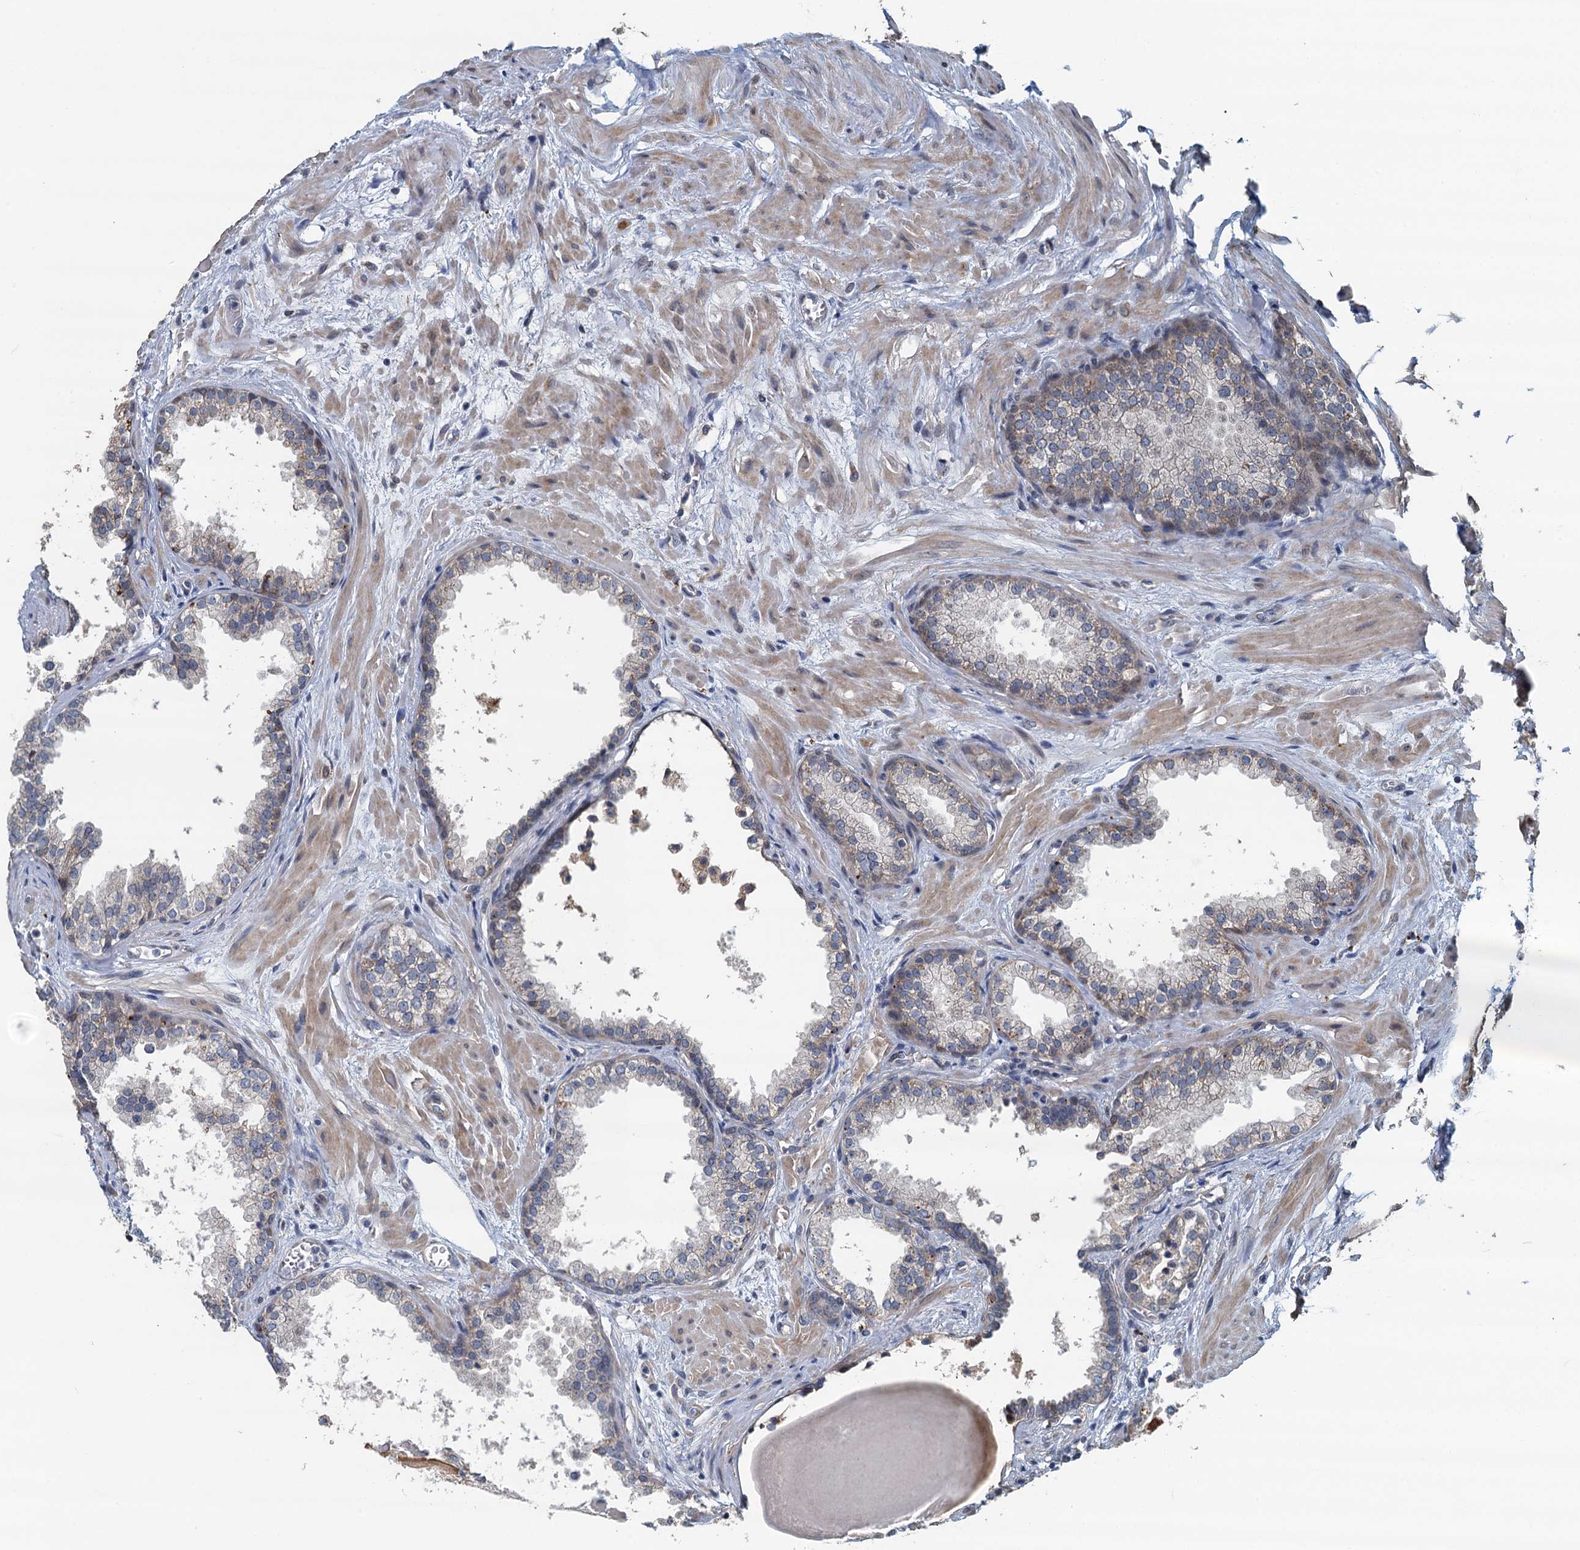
{"staining": {"intensity": "negative", "quantity": "none", "location": "none"}, "tissue": "prostate", "cell_type": "Glandular cells", "image_type": "normal", "snomed": [{"axis": "morphology", "description": "Normal tissue, NOS"}, {"axis": "topography", "description": "Prostate"}], "caption": "This image is of normal prostate stained with immunohistochemistry to label a protein in brown with the nuclei are counter-stained blue. There is no expression in glandular cells.", "gene": "AGRN", "patient": {"sex": "male", "age": 48}}